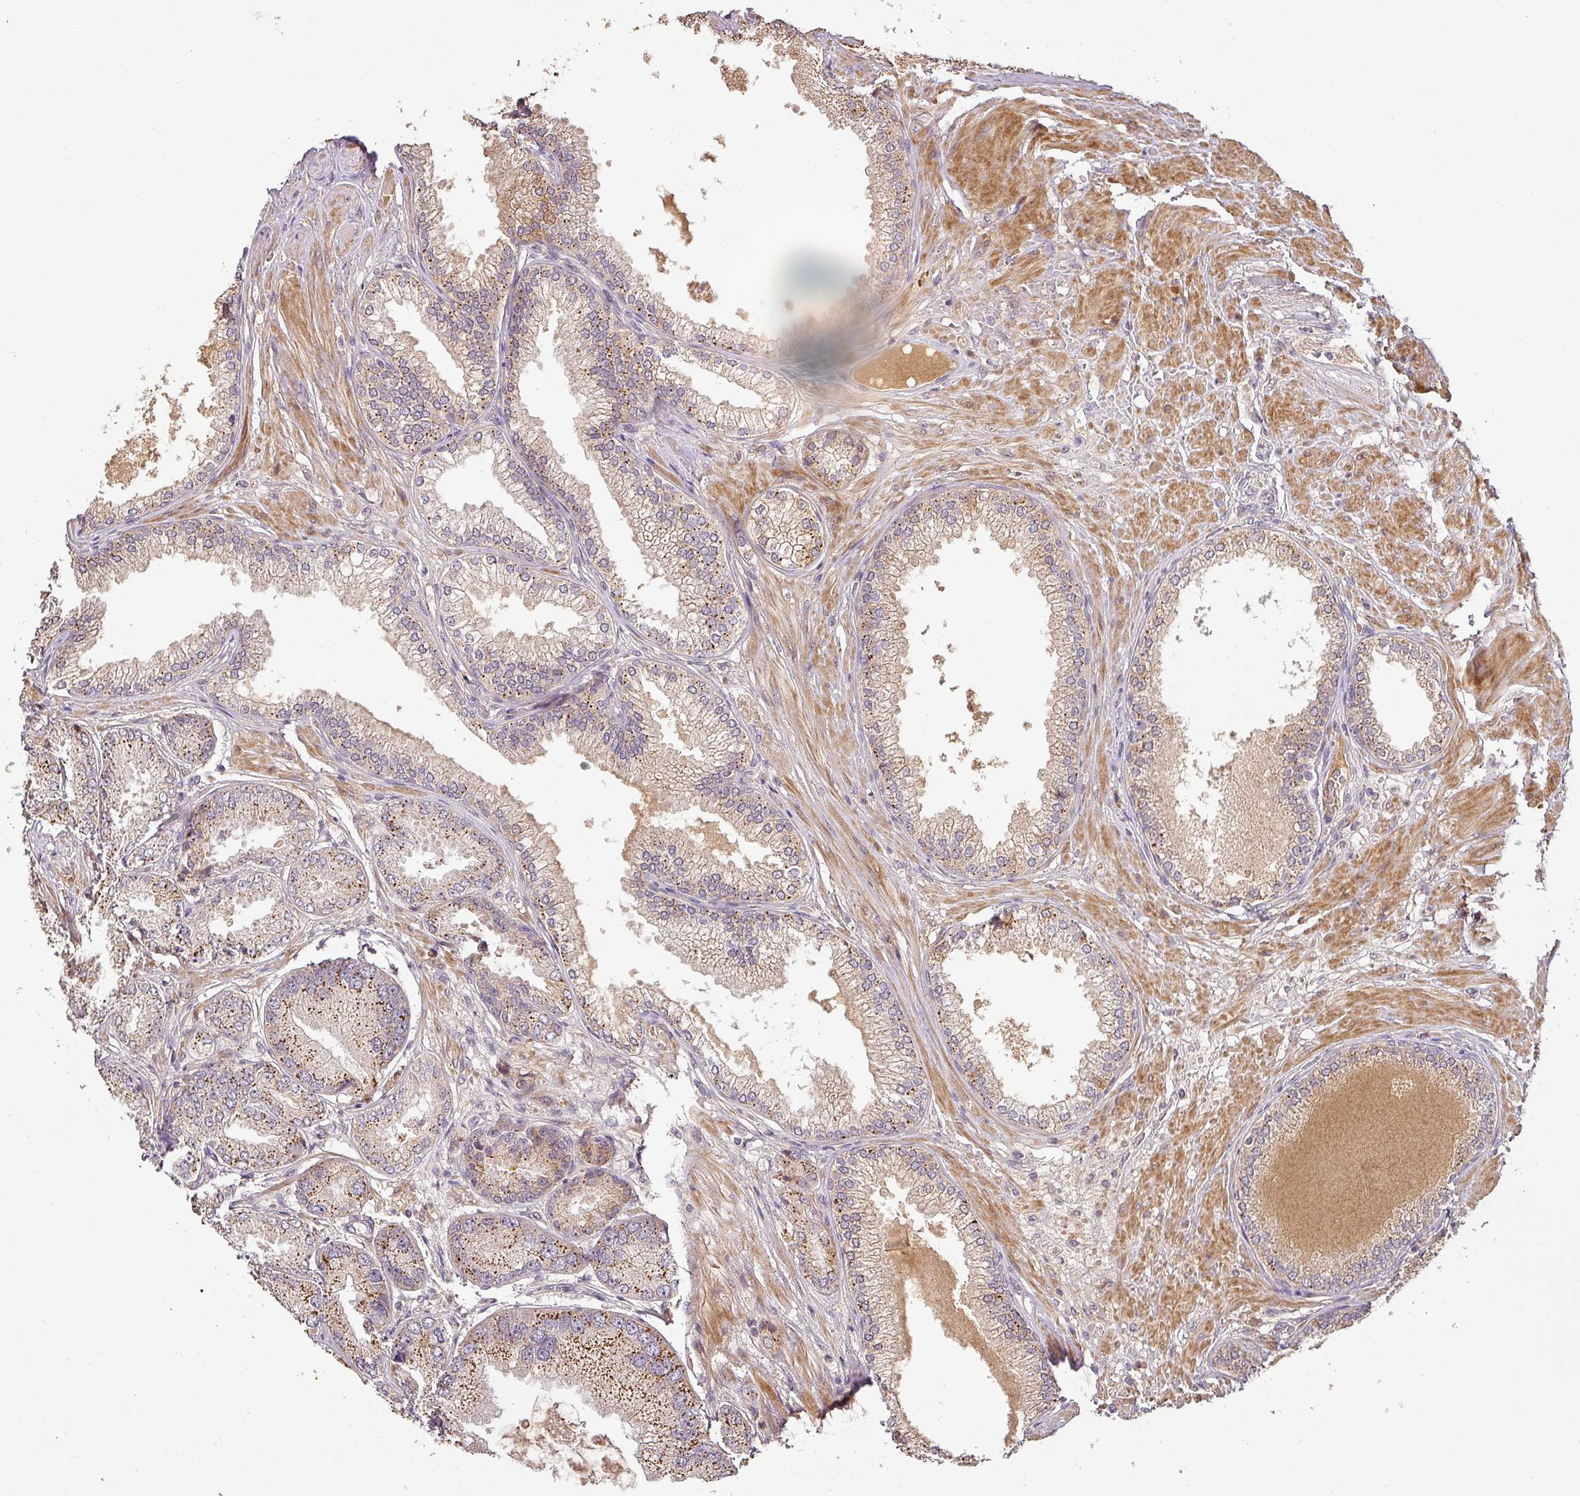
{"staining": {"intensity": "moderate", "quantity": ">75%", "location": "cytoplasmic/membranous"}, "tissue": "prostate cancer", "cell_type": "Tumor cells", "image_type": "cancer", "snomed": [{"axis": "morphology", "description": "Adenocarcinoma, High grade"}, {"axis": "topography", "description": "Prostate"}], "caption": "A photomicrograph showing moderate cytoplasmic/membranous staining in approximately >75% of tumor cells in prostate adenocarcinoma (high-grade), as visualized by brown immunohistochemical staining.", "gene": "BPIFB3", "patient": {"sex": "male", "age": 71}}